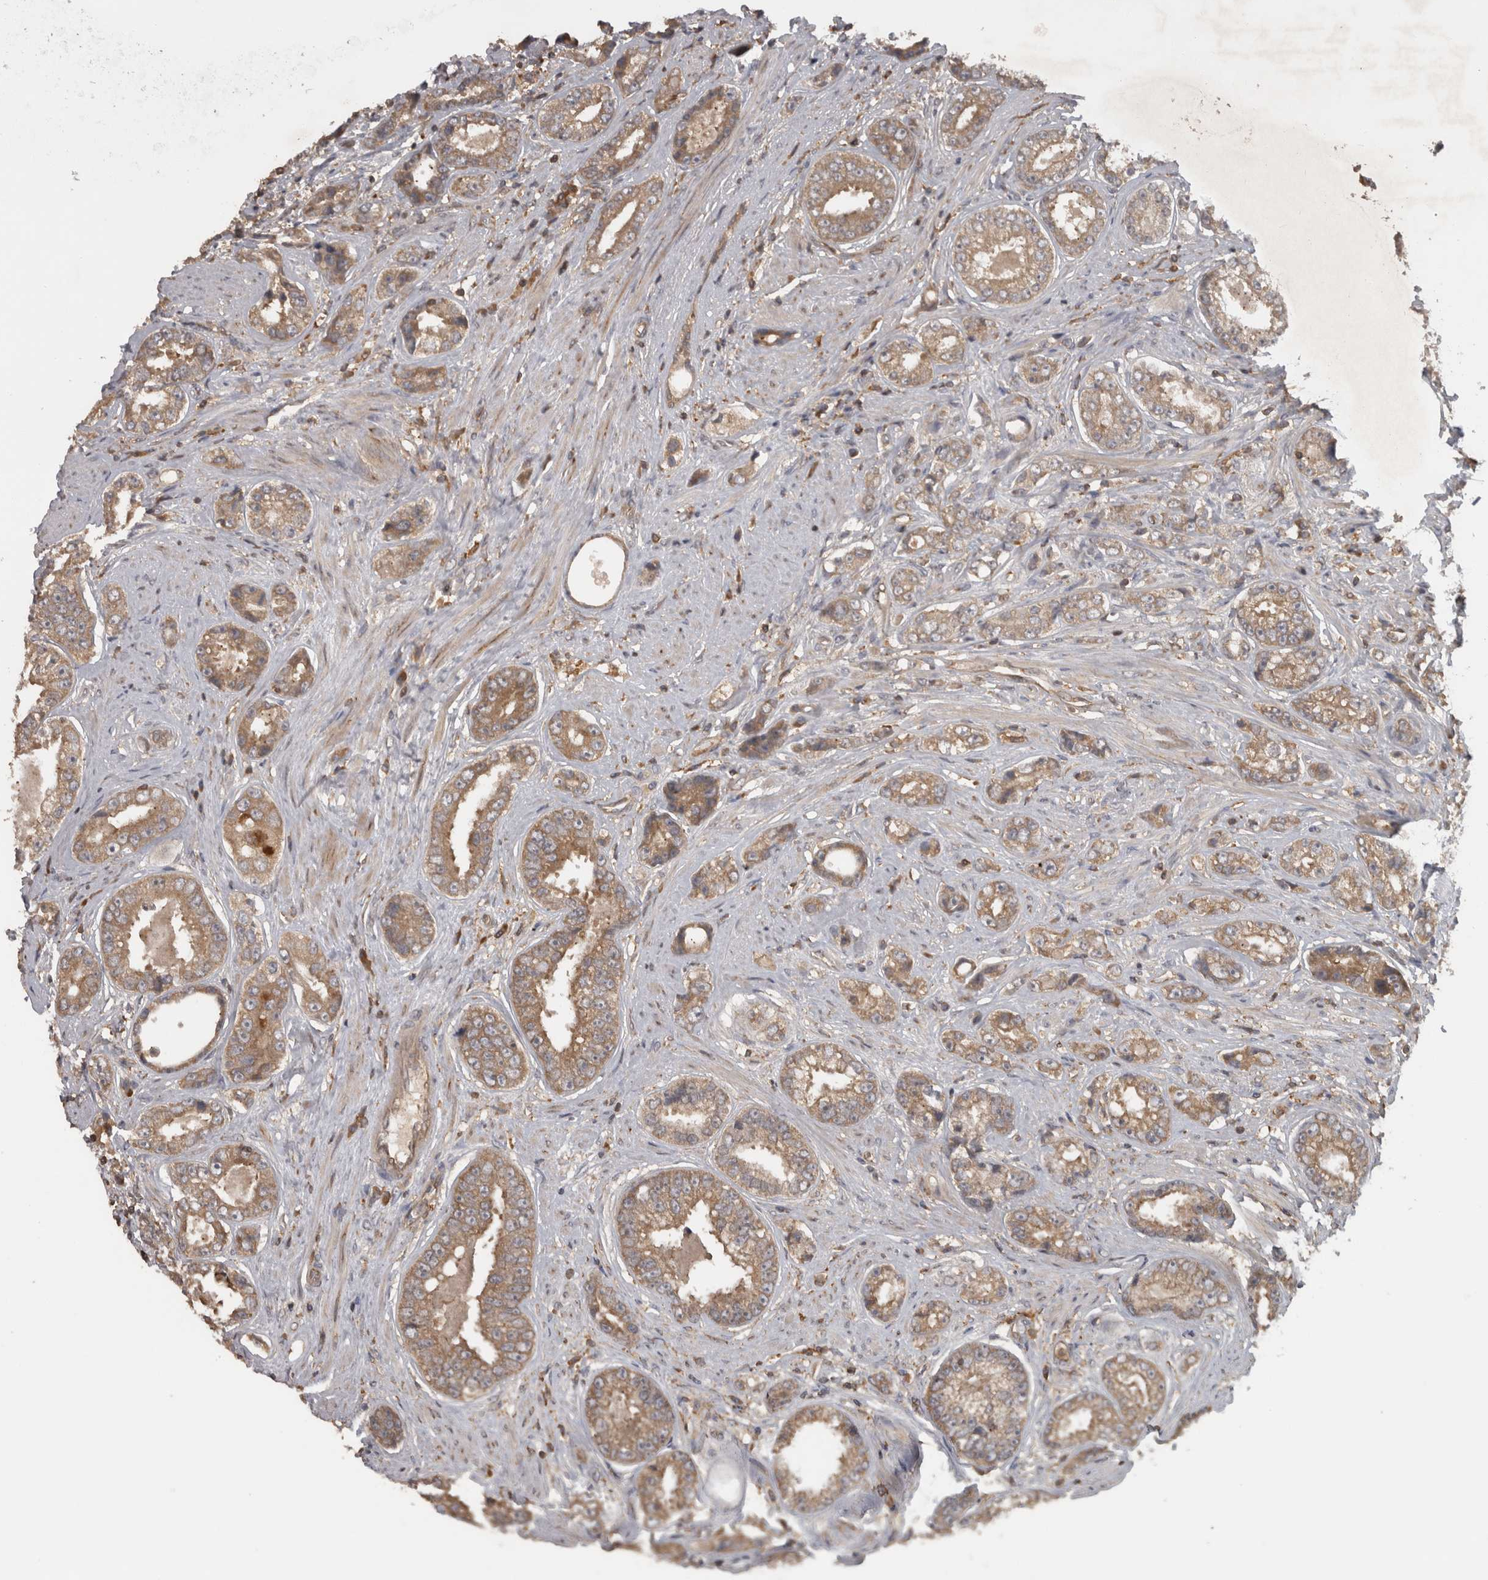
{"staining": {"intensity": "moderate", "quantity": ">75%", "location": "cytoplasmic/membranous"}, "tissue": "prostate cancer", "cell_type": "Tumor cells", "image_type": "cancer", "snomed": [{"axis": "morphology", "description": "Adenocarcinoma, High grade"}, {"axis": "topography", "description": "Prostate"}], "caption": "A medium amount of moderate cytoplasmic/membranous staining is appreciated in approximately >75% of tumor cells in prostate cancer tissue.", "gene": "MICU3", "patient": {"sex": "male", "age": 61}}